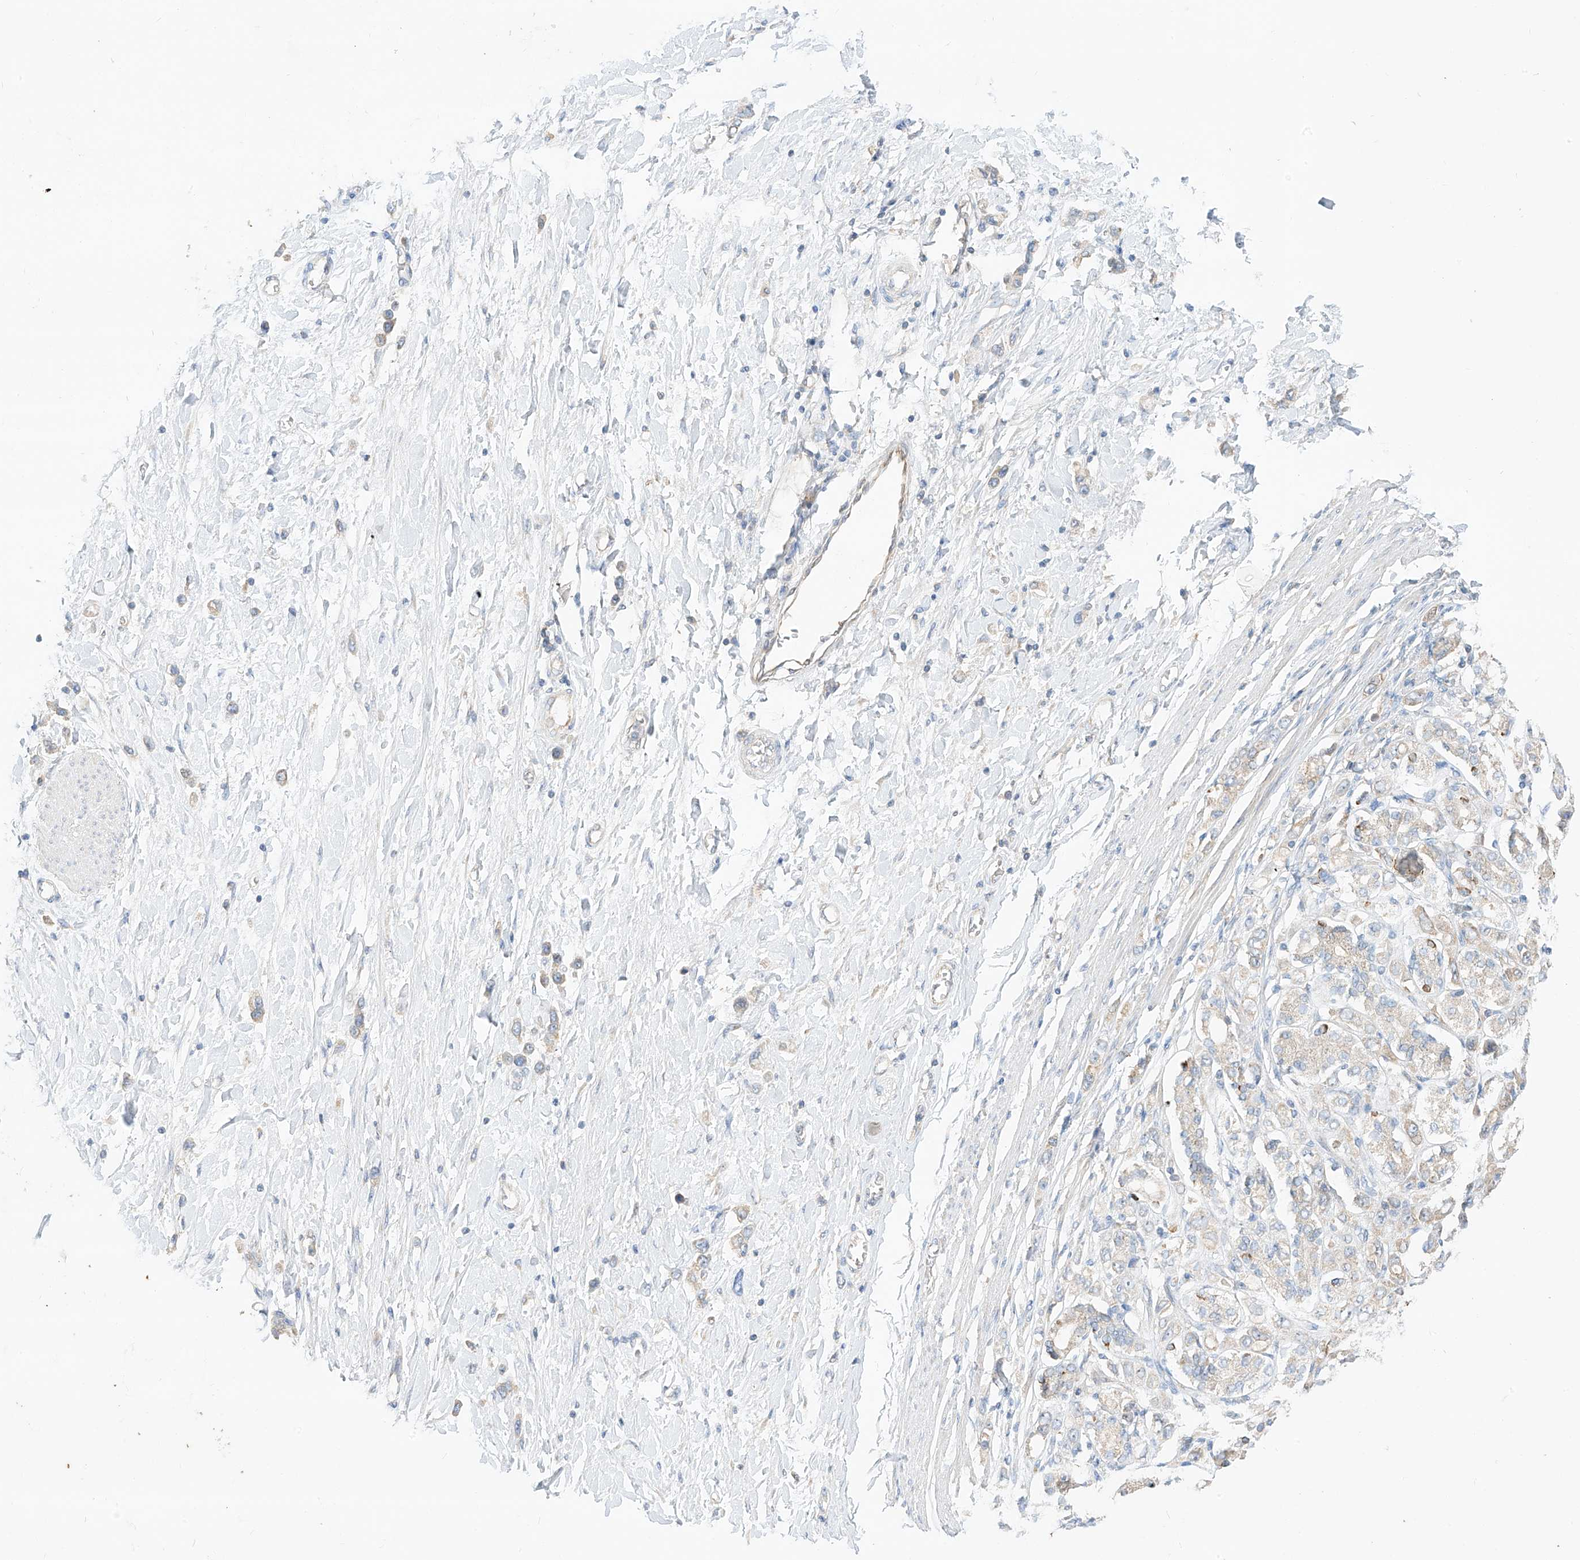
{"staining": {"intensity": "moderate", "quantity": ">75%", "location": "cytoplasmic/membranous"}, "tissue": "stomach cancer", "cell_type": "Tumor cells", "image_type": "cancer", "snomed": [{"axis": "morphology", "description": "Adenocarcinoma, NOS"}, {"axis": "topography", "description": "Stomach"}], "caption": "A photomicrograph showing moderate cytoplasmic/membranous positivity in approximately >75% of tumor cells in adenocarcinoma (stomach), as visualized by brown immunohistochemical staining.", "gene": "RASA2", "patient": {"sex": "female", "age": 65}}